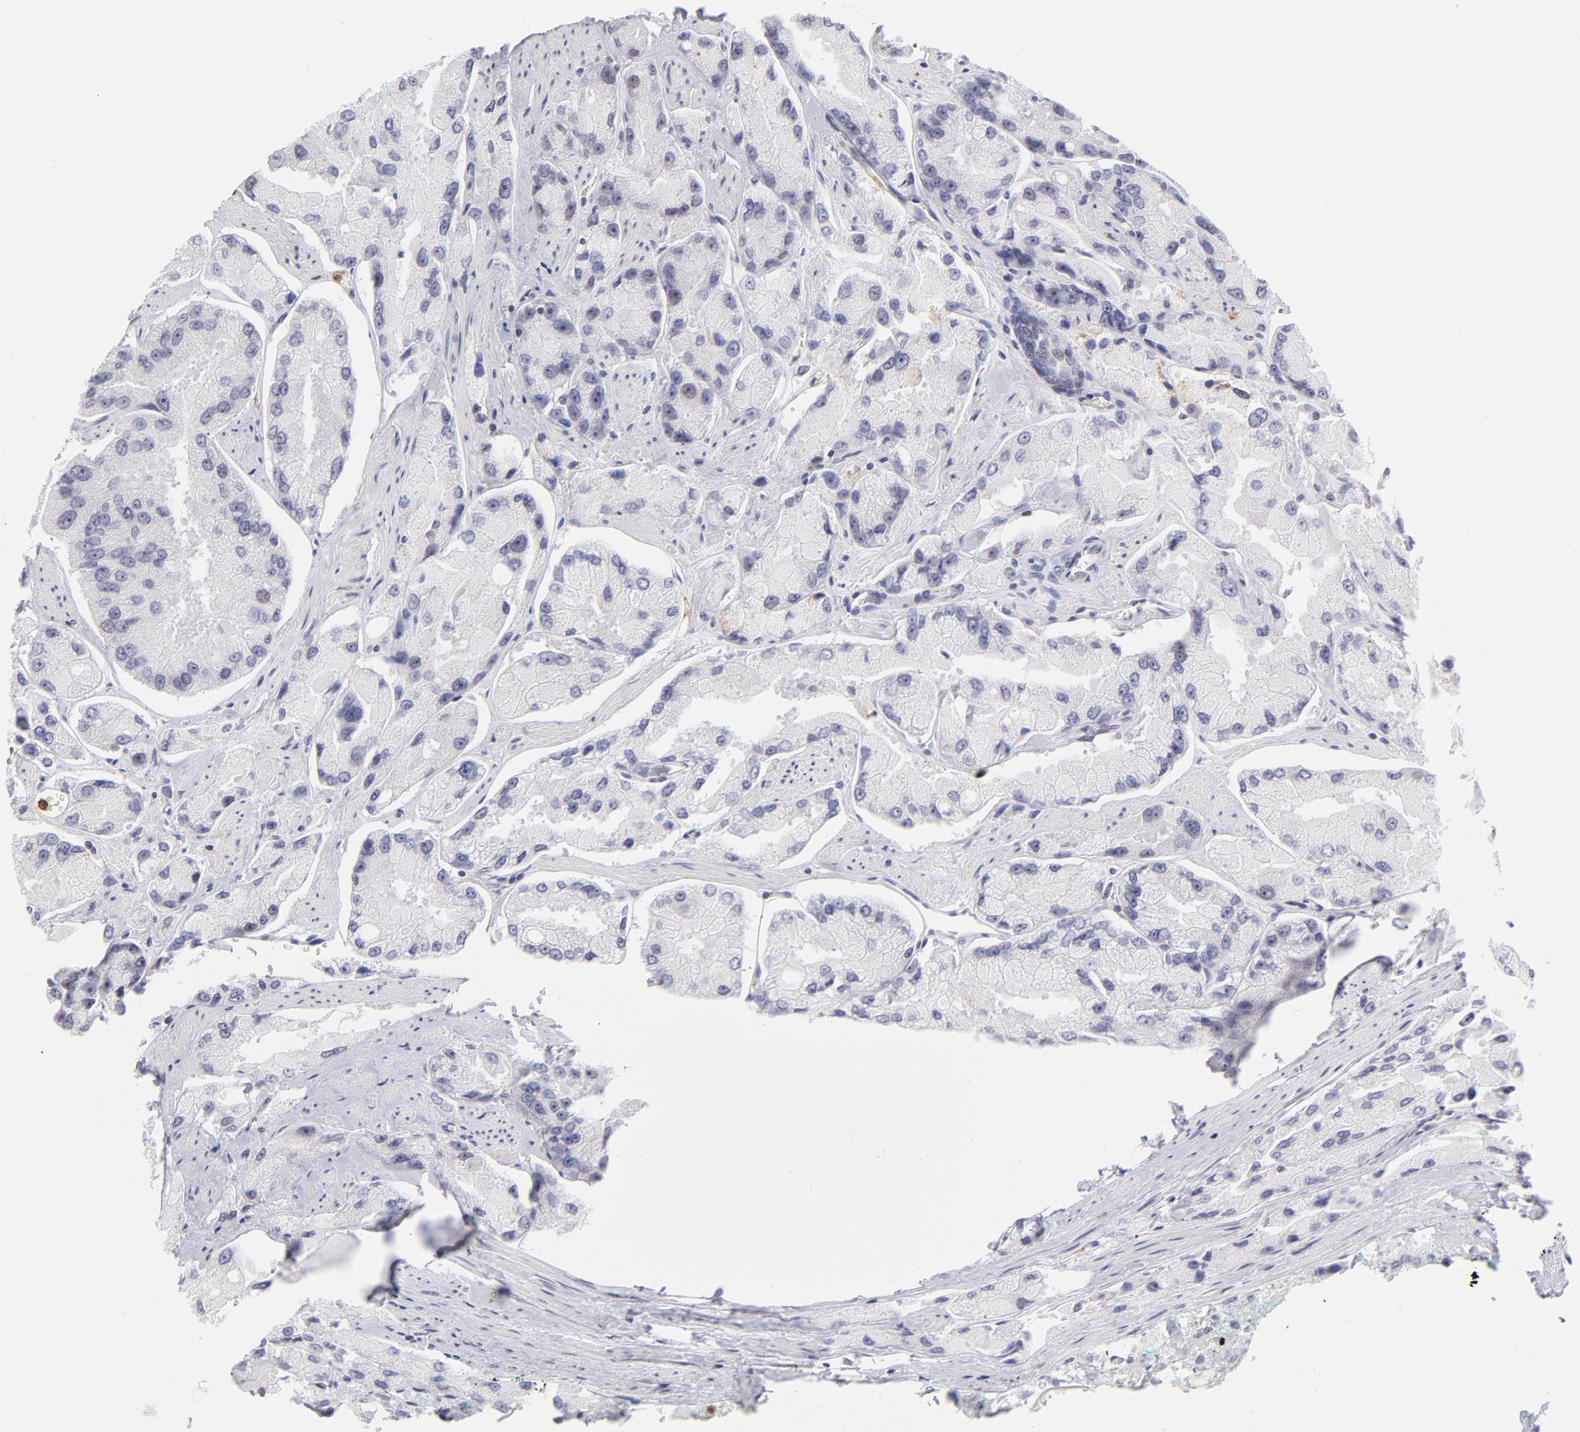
{"staining": {"intensity": "negative", "quantity": "none", "location": "none"}, "tissue": "prostate cancer", "cell_type": "Tumor cells", "image_type": "cancer", "snomed": [{"axis": "morphology", "description": "Adenocarcinoma, High grade"}, {"axis": "topography", "description": "Prostate"}], "caption": "This is an IHC photomicrograph of prostate cancer. There is no staining in tumor cells.", "gene": "LTB4R", "patient": {"sex": "male", "age": 58}}